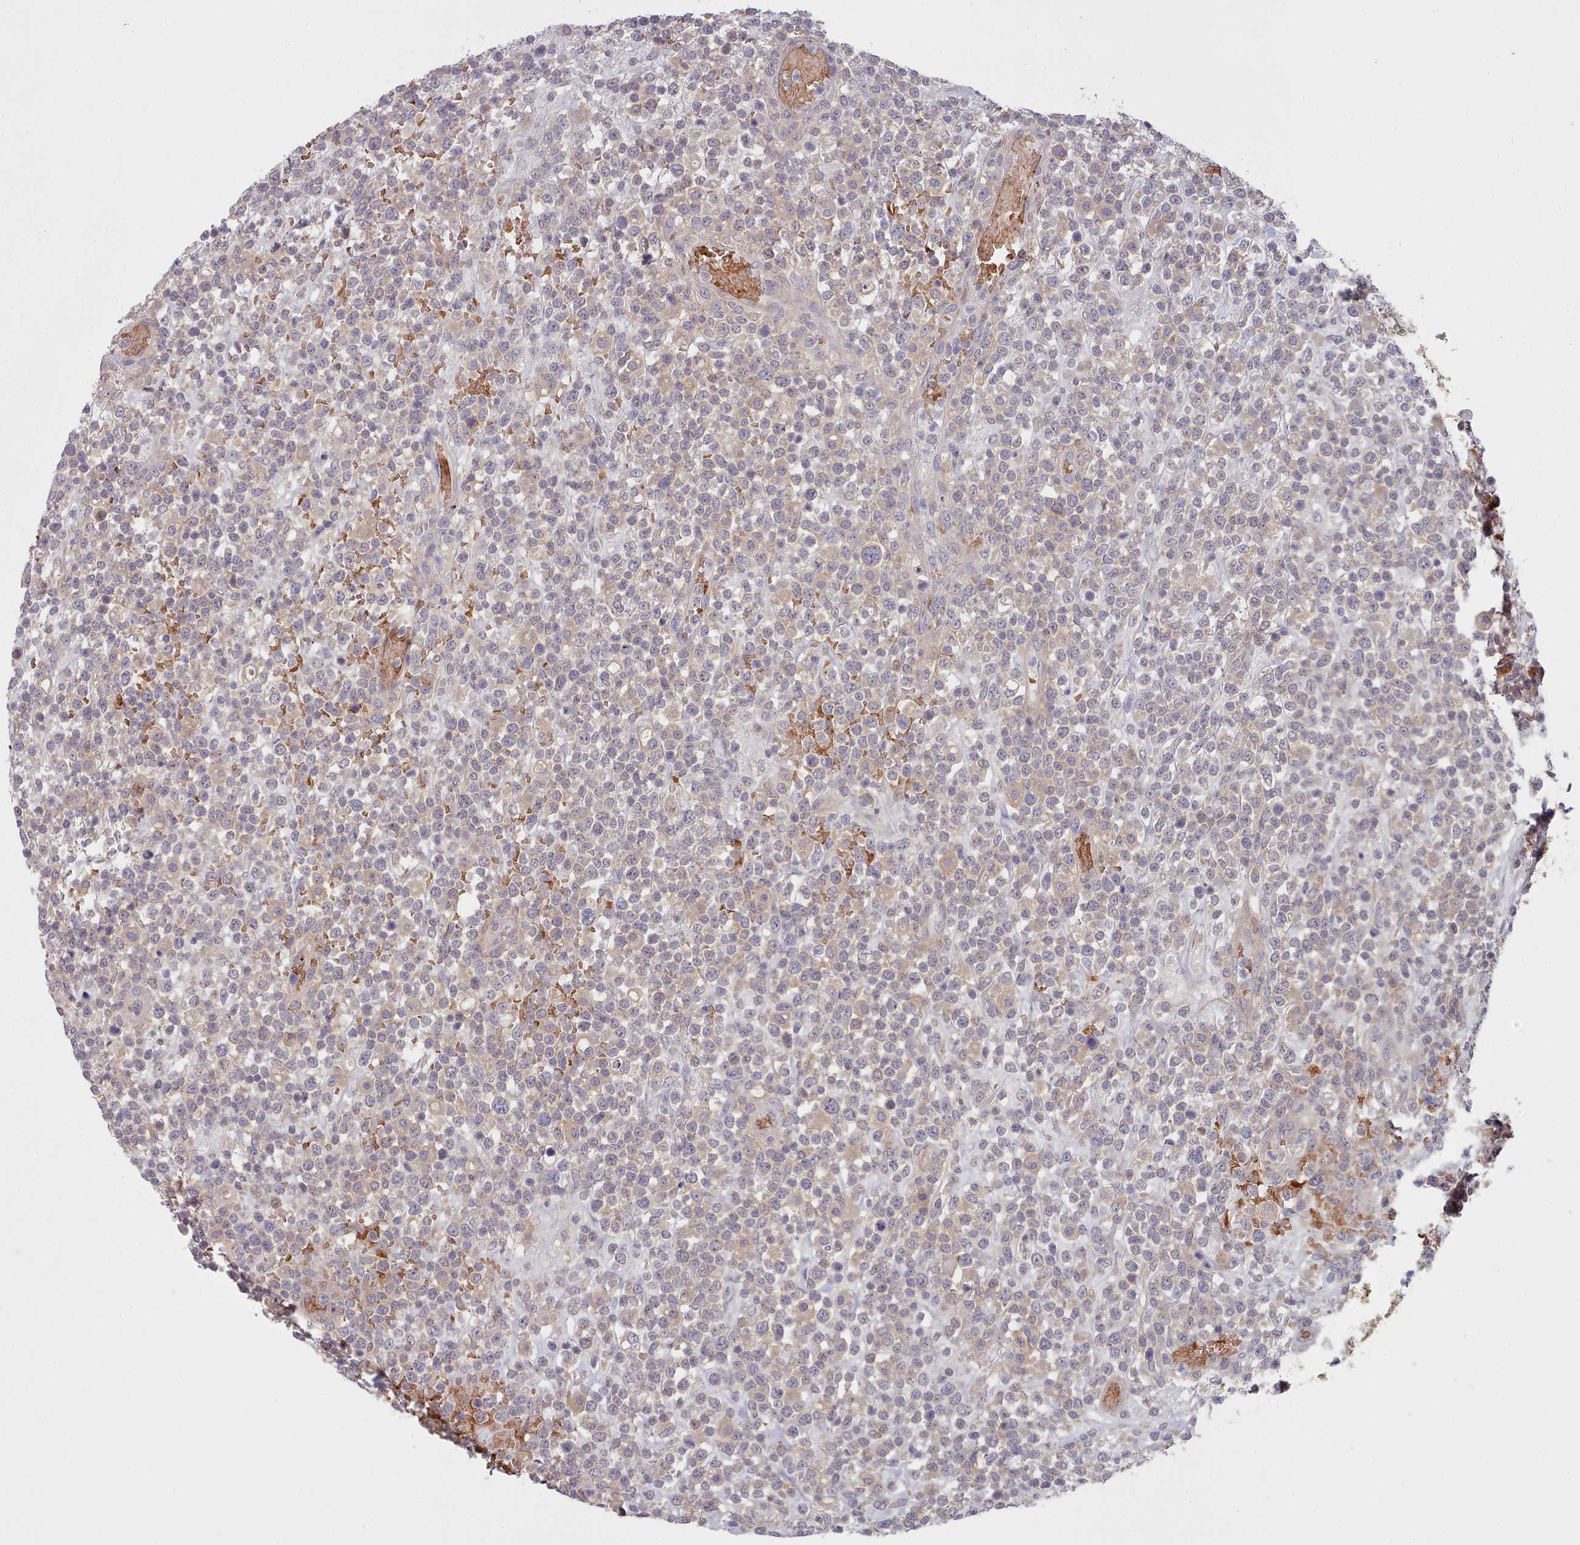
{"staining": {"intensity": "negative", "quantity": "none", "location": "none"}, "tissue": "lymphoma", "cell_type": "Tumor cells", "image_type": "cancer", "snomed": [{"axis": "morphology", "description": "Malignant lymphoma, non-Hodgkin's type, High grade"}, {"axis": "topography", "description": "Colon"}], "caption": "The photomicrograph shows no significant positivity in tumor cells of high-grade malignant lymphoma, non-Hodgkin's type.", "gene": "CLNS1A", "patient": {"sex": "female", "age": 53}}